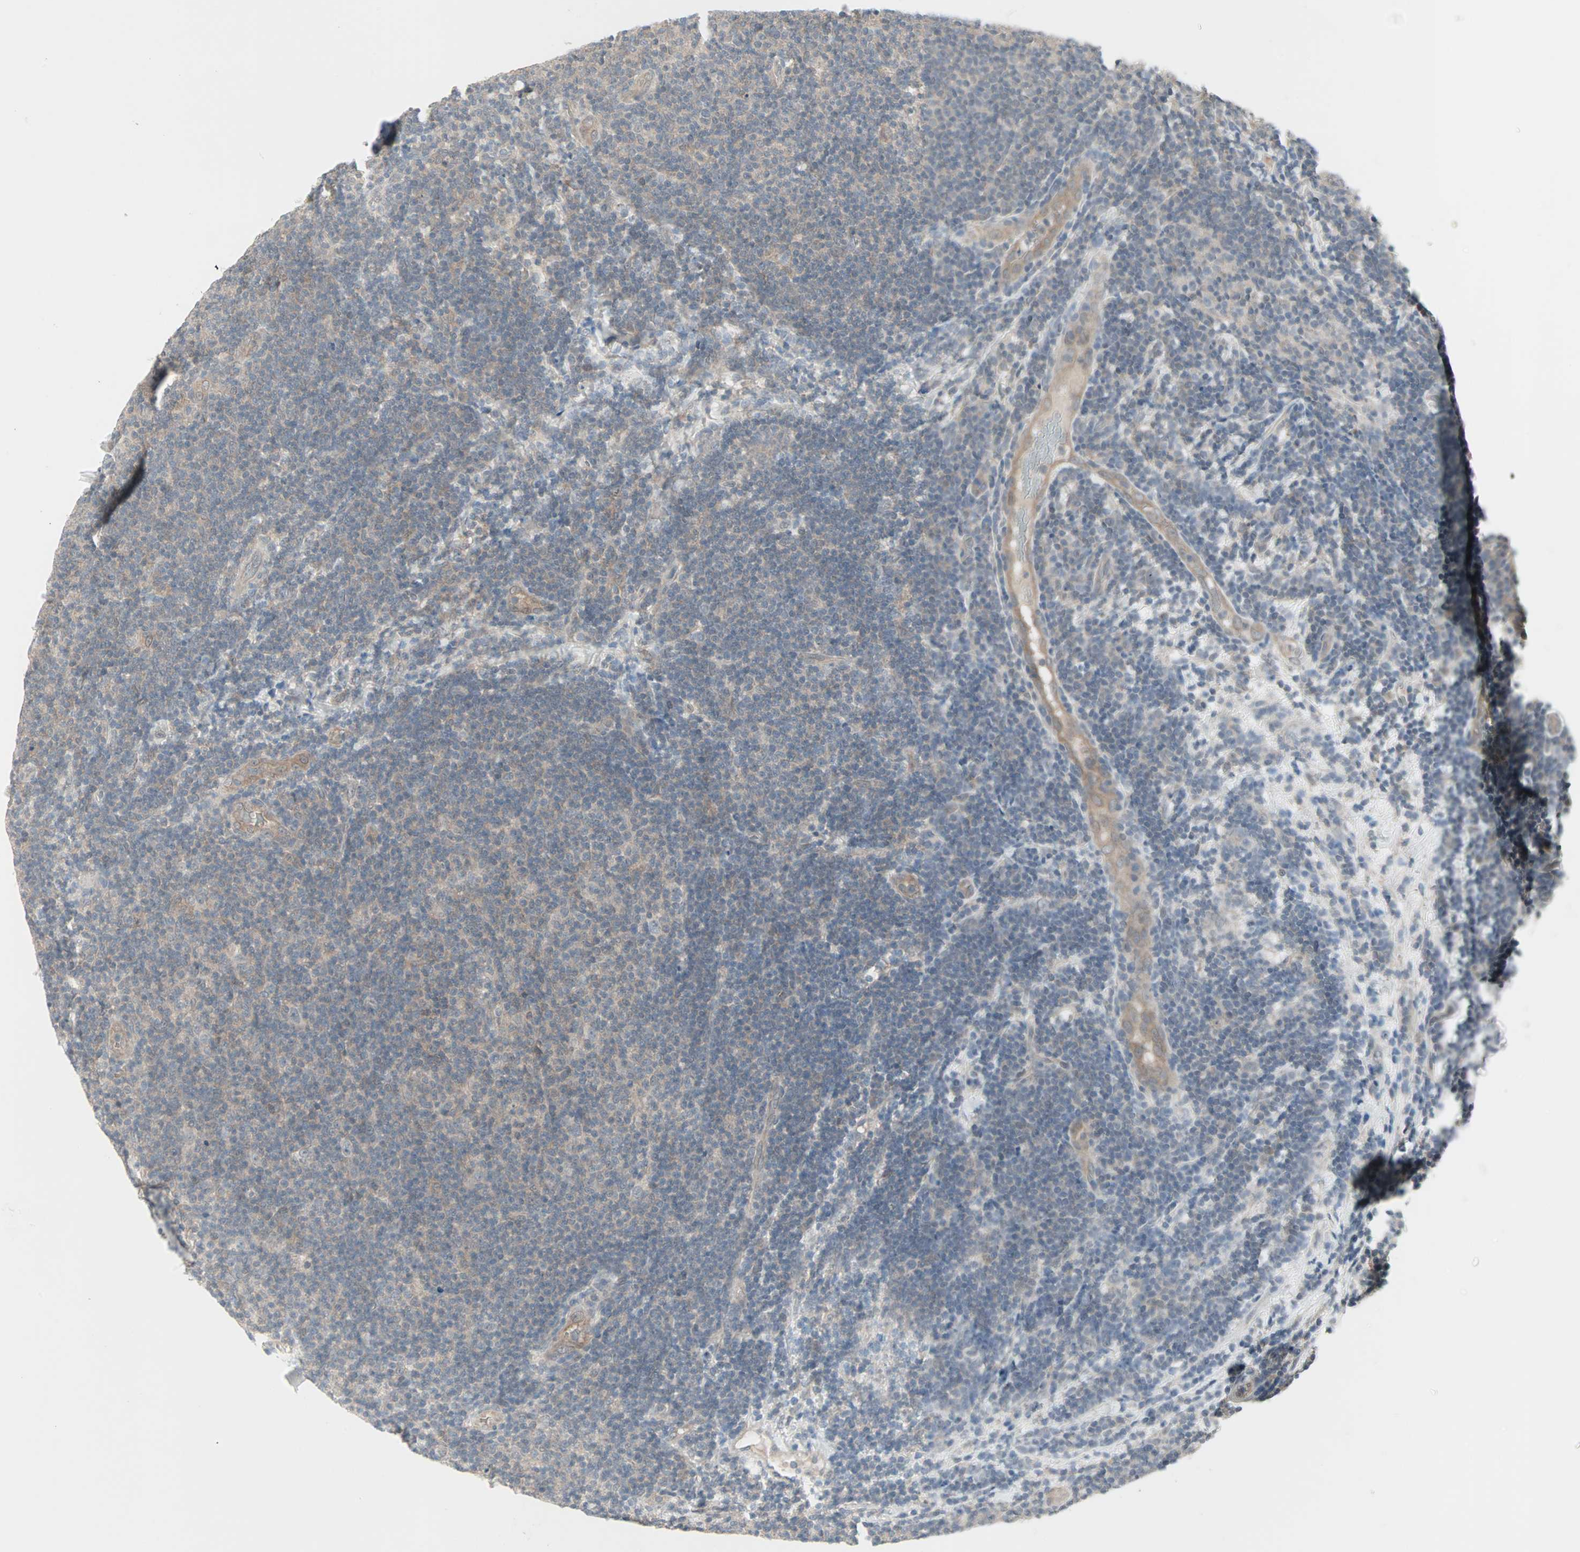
{"staining": {"intensity": "weak", "quantity": "<25%", "location": "cytoplasmic/membranous"}, "tissue": "lymphoma", "cell_type": "Tumor cells", "image_type": "cancer", "snomed": [{"axis": "morphology", "description": "Malignant lymphoma, non-Hodgkin's type, Low grade"}, {"axis": "topography", "description": "Lymph node"}], "caption": "The immunohistochemistry micrograph has no significant expression in tumor cells of lymphoma tissue.", "gene": "PTPA", "patient": {"sex": "male", "age": 83}}